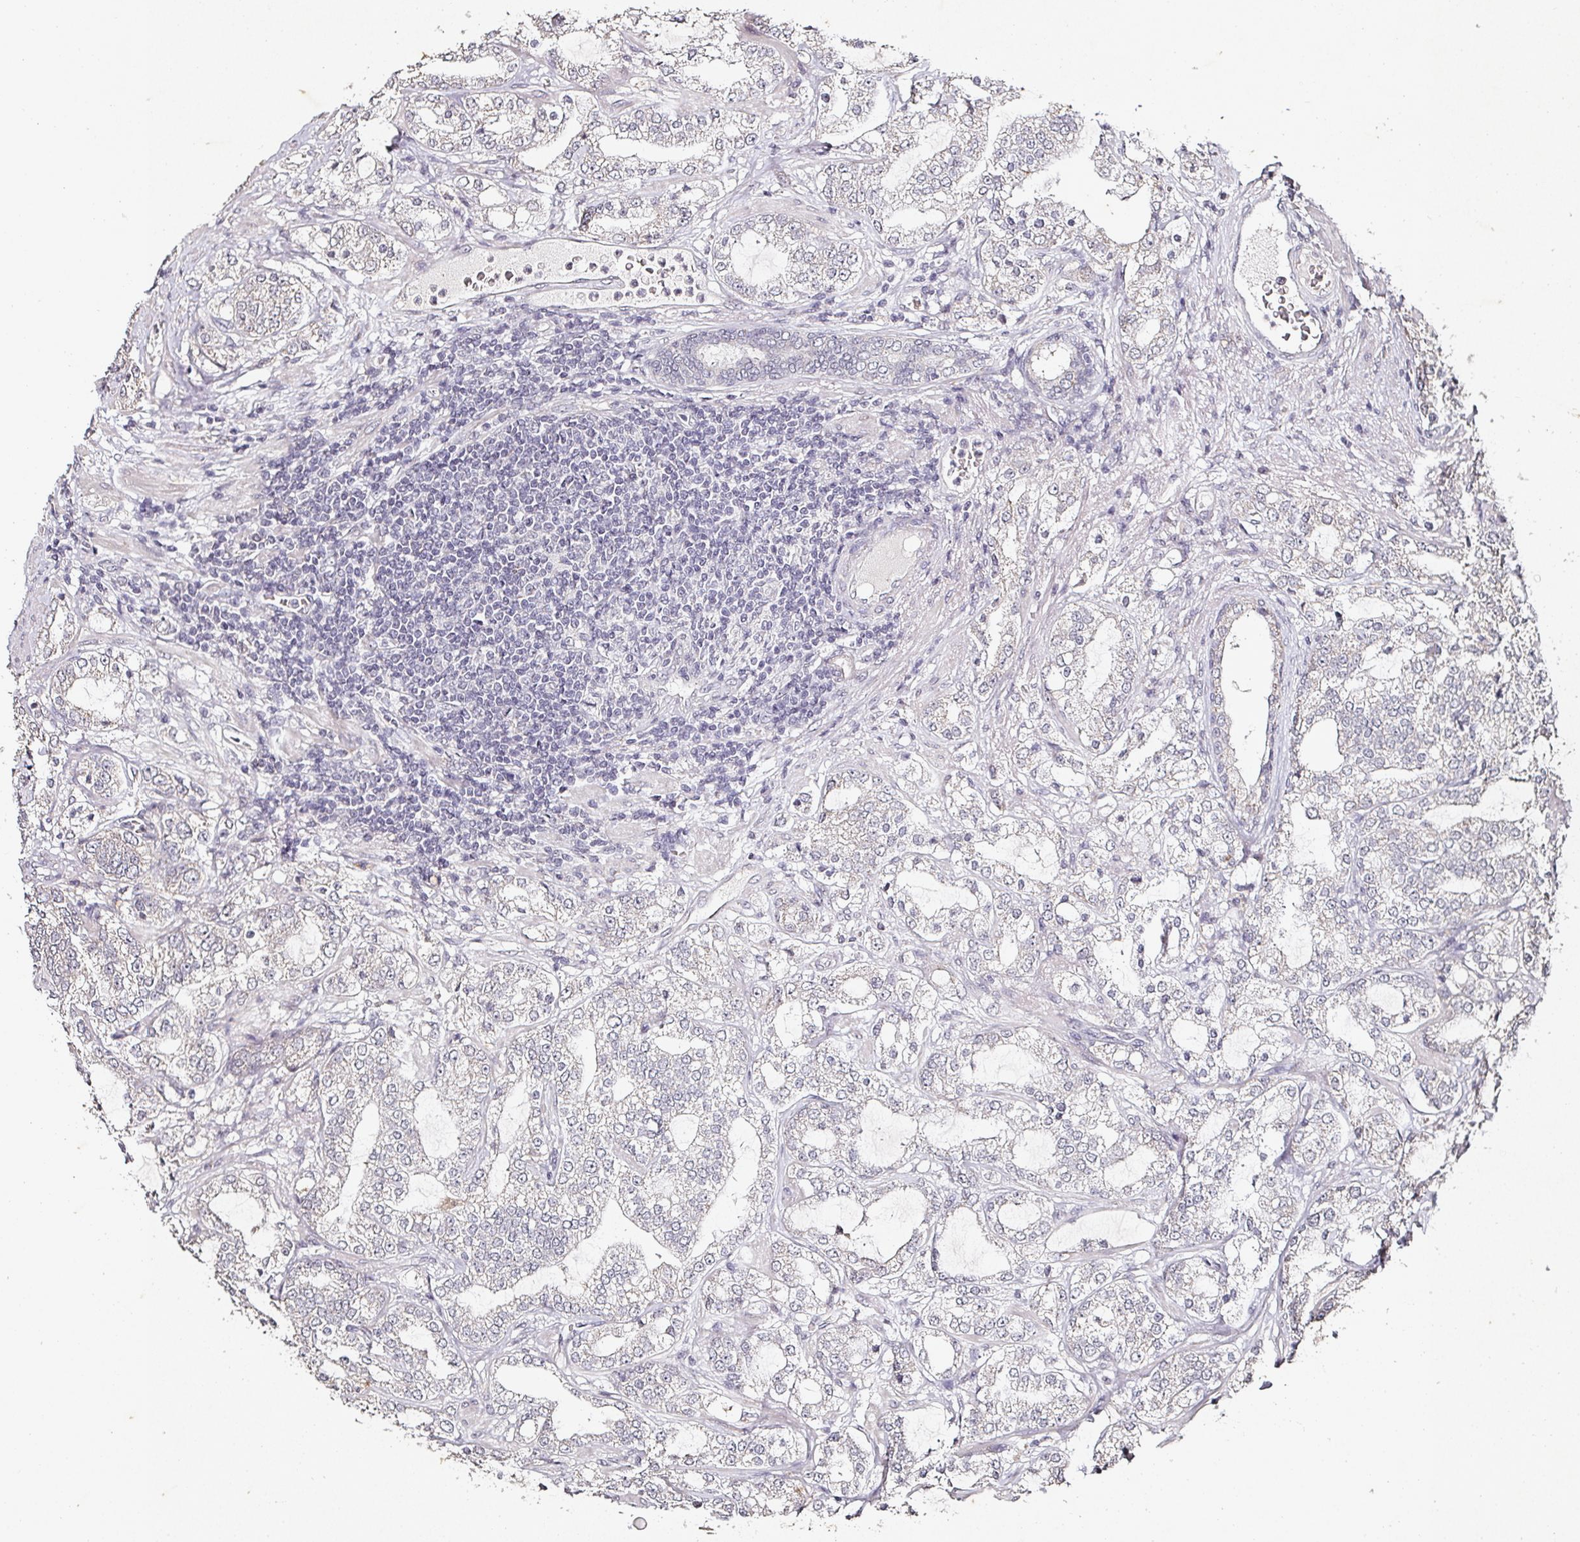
{"staining": {"intensity": "negative", "quantity": "none", "location": "none"}, "tissue": "prostate cancer", "cell_type": "Tumor cells", "image_type": "cancer", "snomed": [{"axis": "morphology", "description": "Adenocarcinoma, High grade"}, {"axis": "topography", "description": "Prostate"}], "caption": "High power microscopy histopathology image of an IHC histopathology image of prostate cancer, revealing no significant expression in tumor cells.", "gene": "CAPN5", "patient": {"sex": "male", "age": 64}}